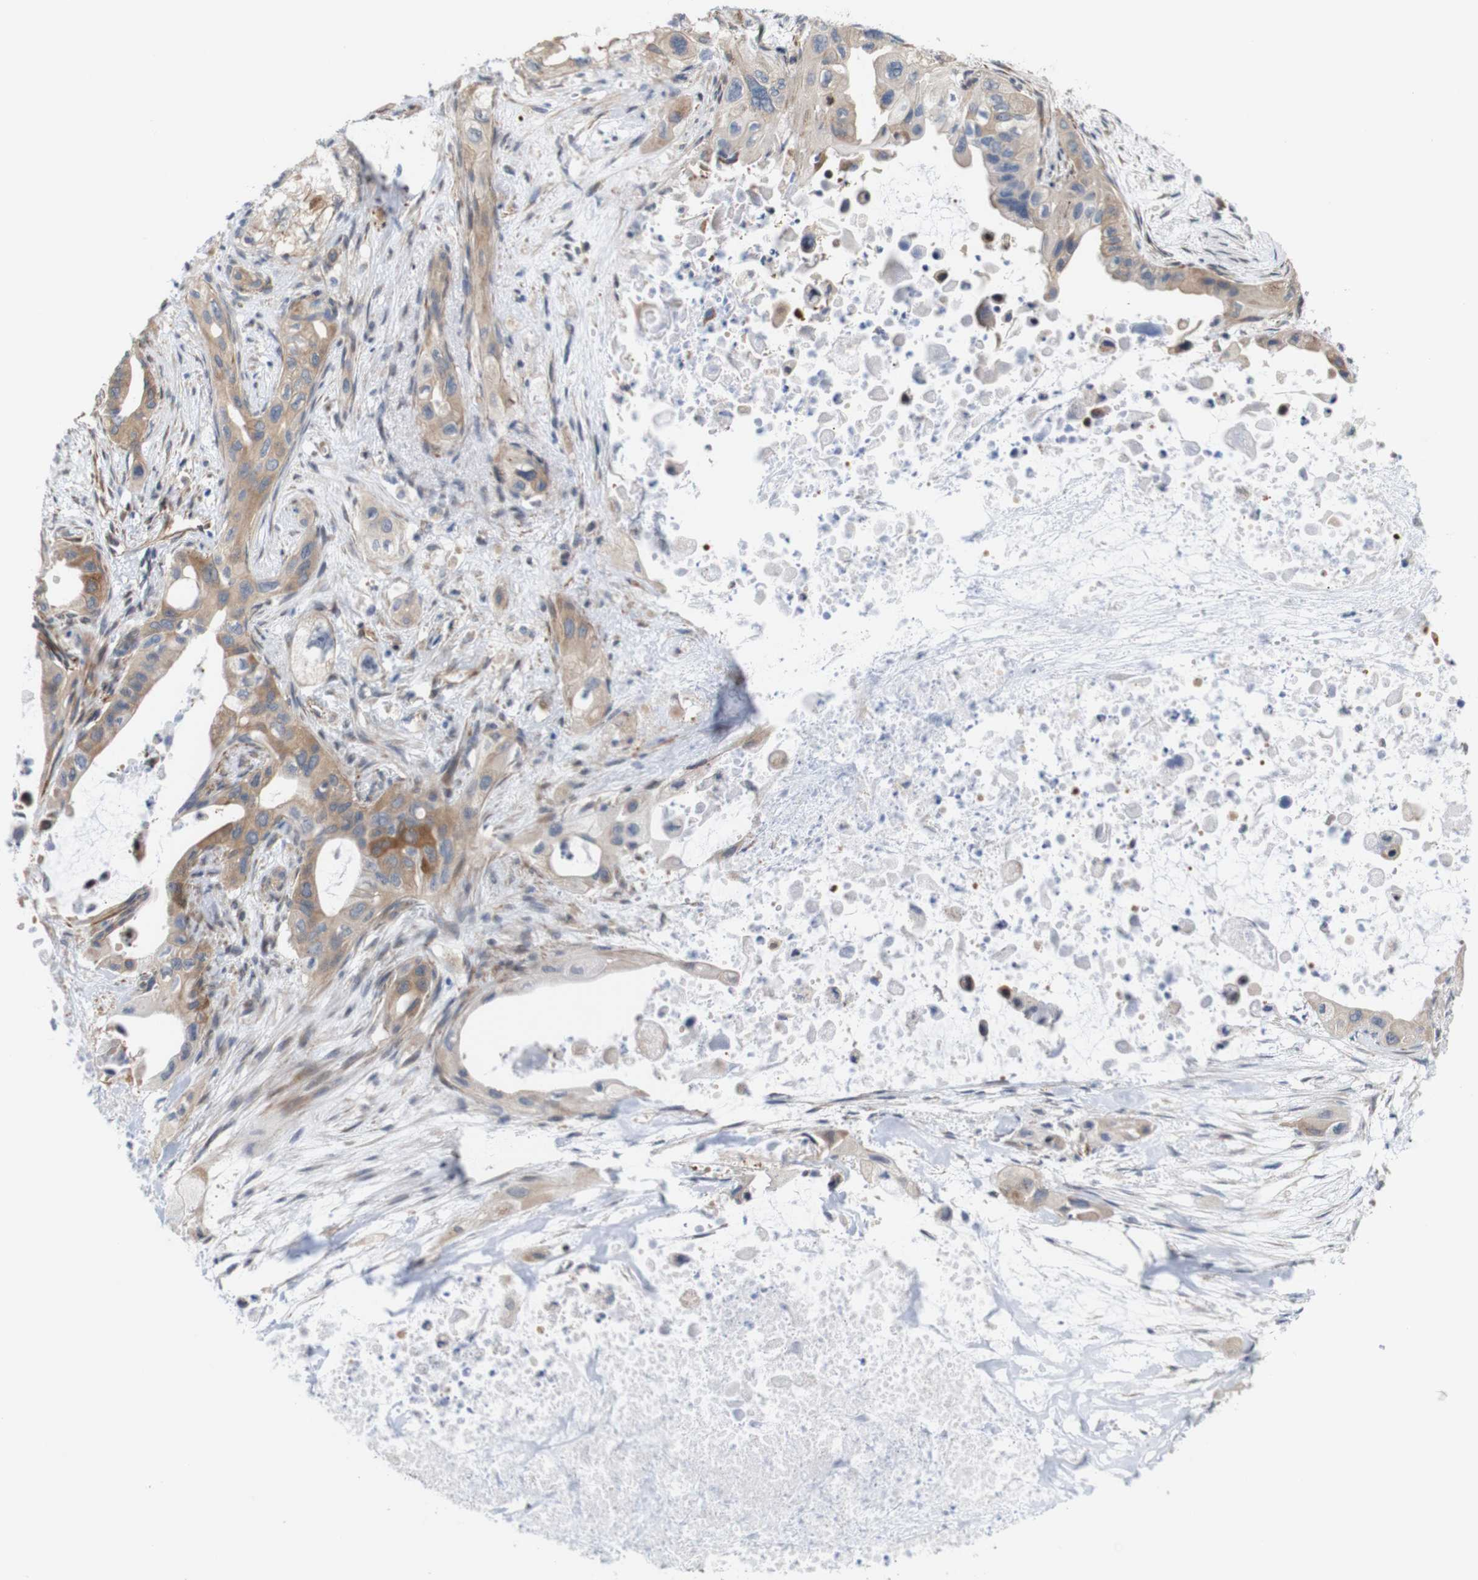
{"staining": {"intensity": "moderate", "quantity": ">75%", "location": "cytoplasmic/membranous"}, "tissue": "pancreatic cancer", "cell_type": "Tumor cells", "image_type": "cancer", "snomed": [{"axis": "morphology", "description": "Adenocarcinoma, NOS"}, {"axis": "topography", "description": "Pancreas"}], "caption": "Protein analysis of adenocarcinoma (pancreatic) tissue shows moderate cytoplasmic/membranous positivity in about >75% of tumor cells.", "gene": "JPH1", "patient": {"sex": "male", "age": 73}}